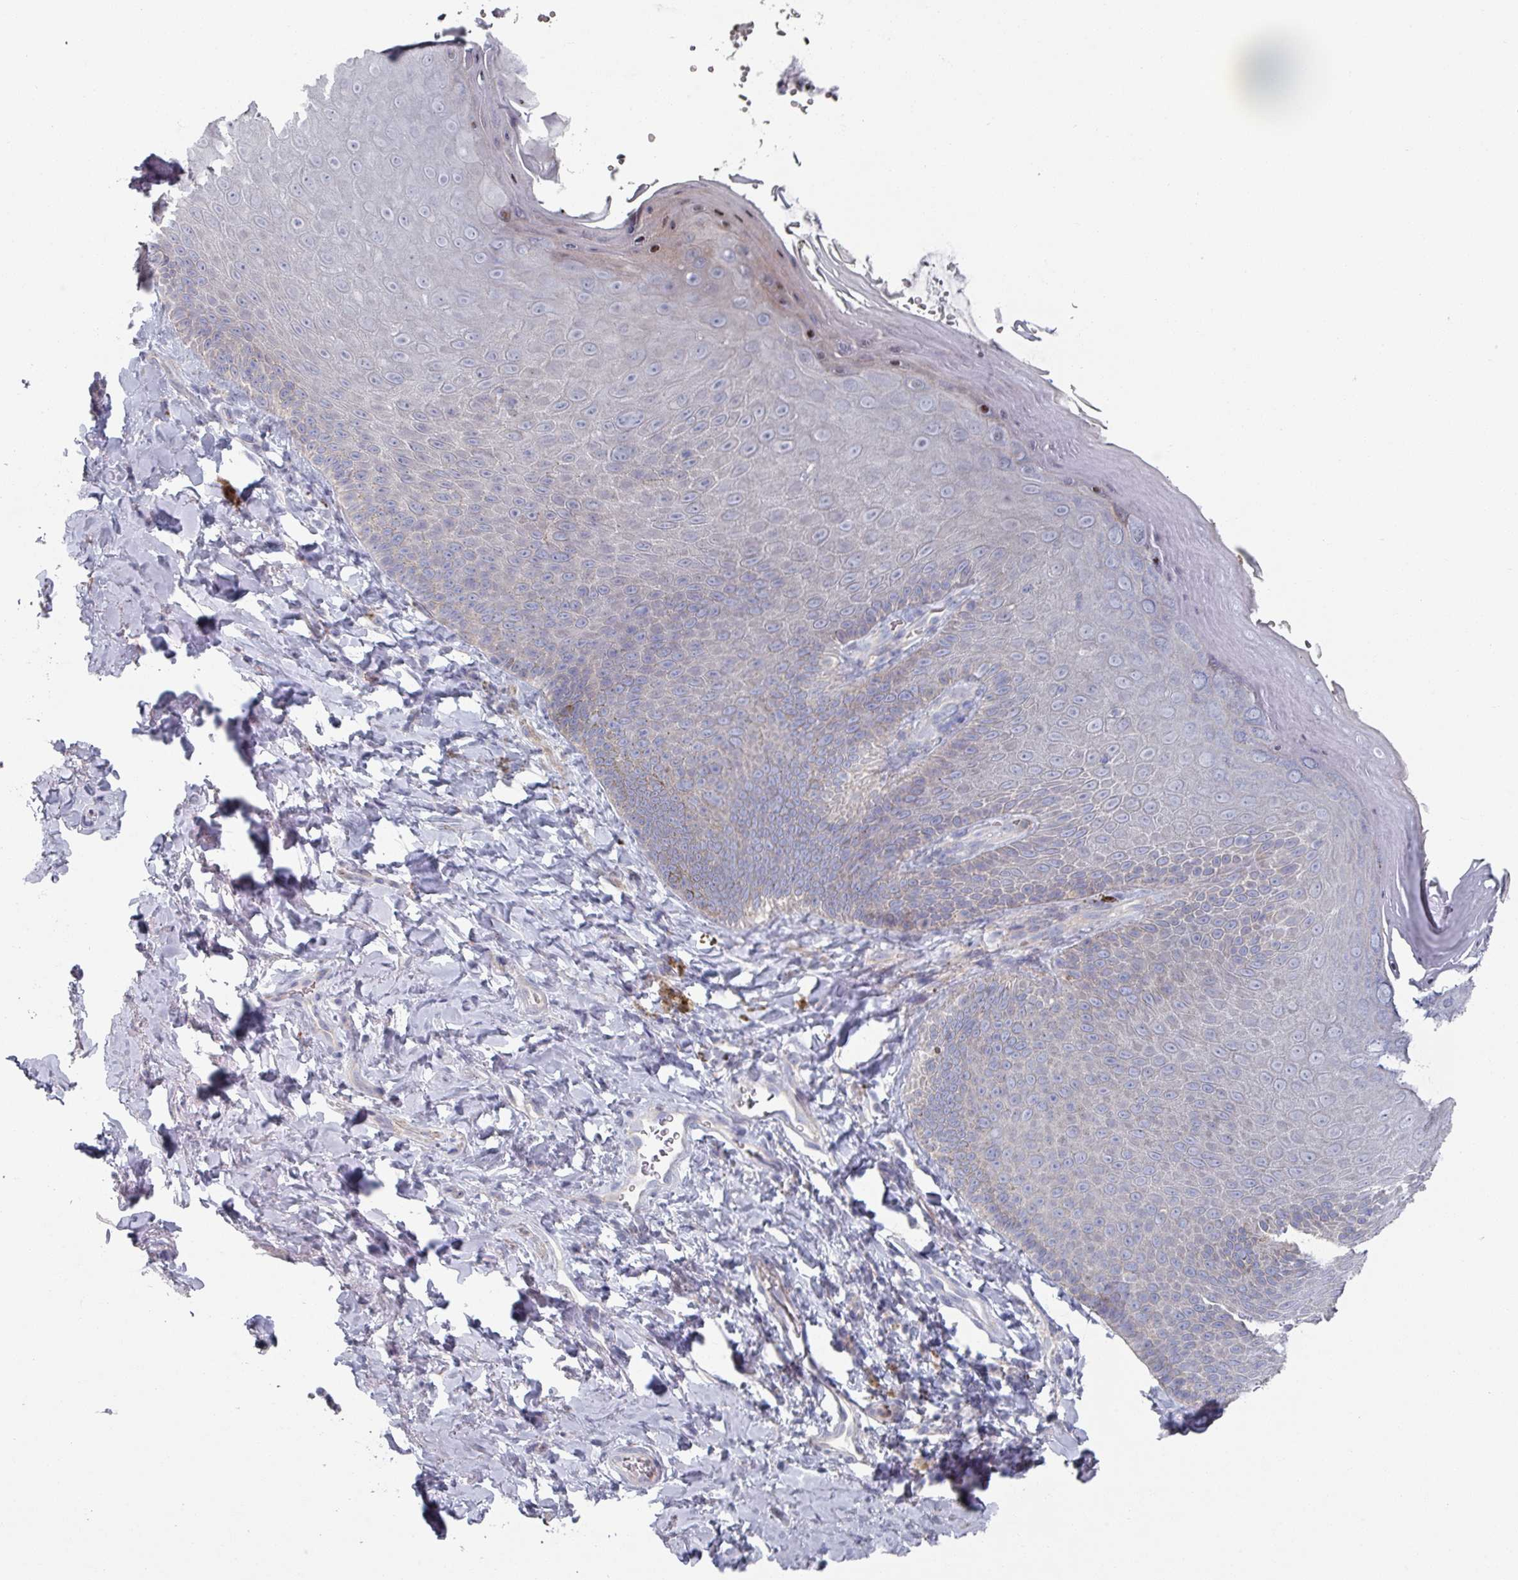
{"staining": {"intensity": "negative", "quantity": "none", "location": "none"}, "tissue": "skin", "cell_type": "Epidermal cells", "image_type": "normal", "snomed": [{"axis": "morphology", "description": "Normal tissue, NOS"}, {"axis": "topography", "description": "Anal"}, {"axis": "topography", "description": "Peripheral nerve tissue"}], "caption": "Immunohistochemical staining of benign human skin demonstrates no significant expression in epidermal cells. The staining was performed using DAB (3,3'-diaminobenzidine) to visualize the protein expression in brown, while the nuclei were stained in blue with hematoxylin (Magnification: 20x).", "gene": "EFL1", "patient": {"sex": "male", "age": 53}}